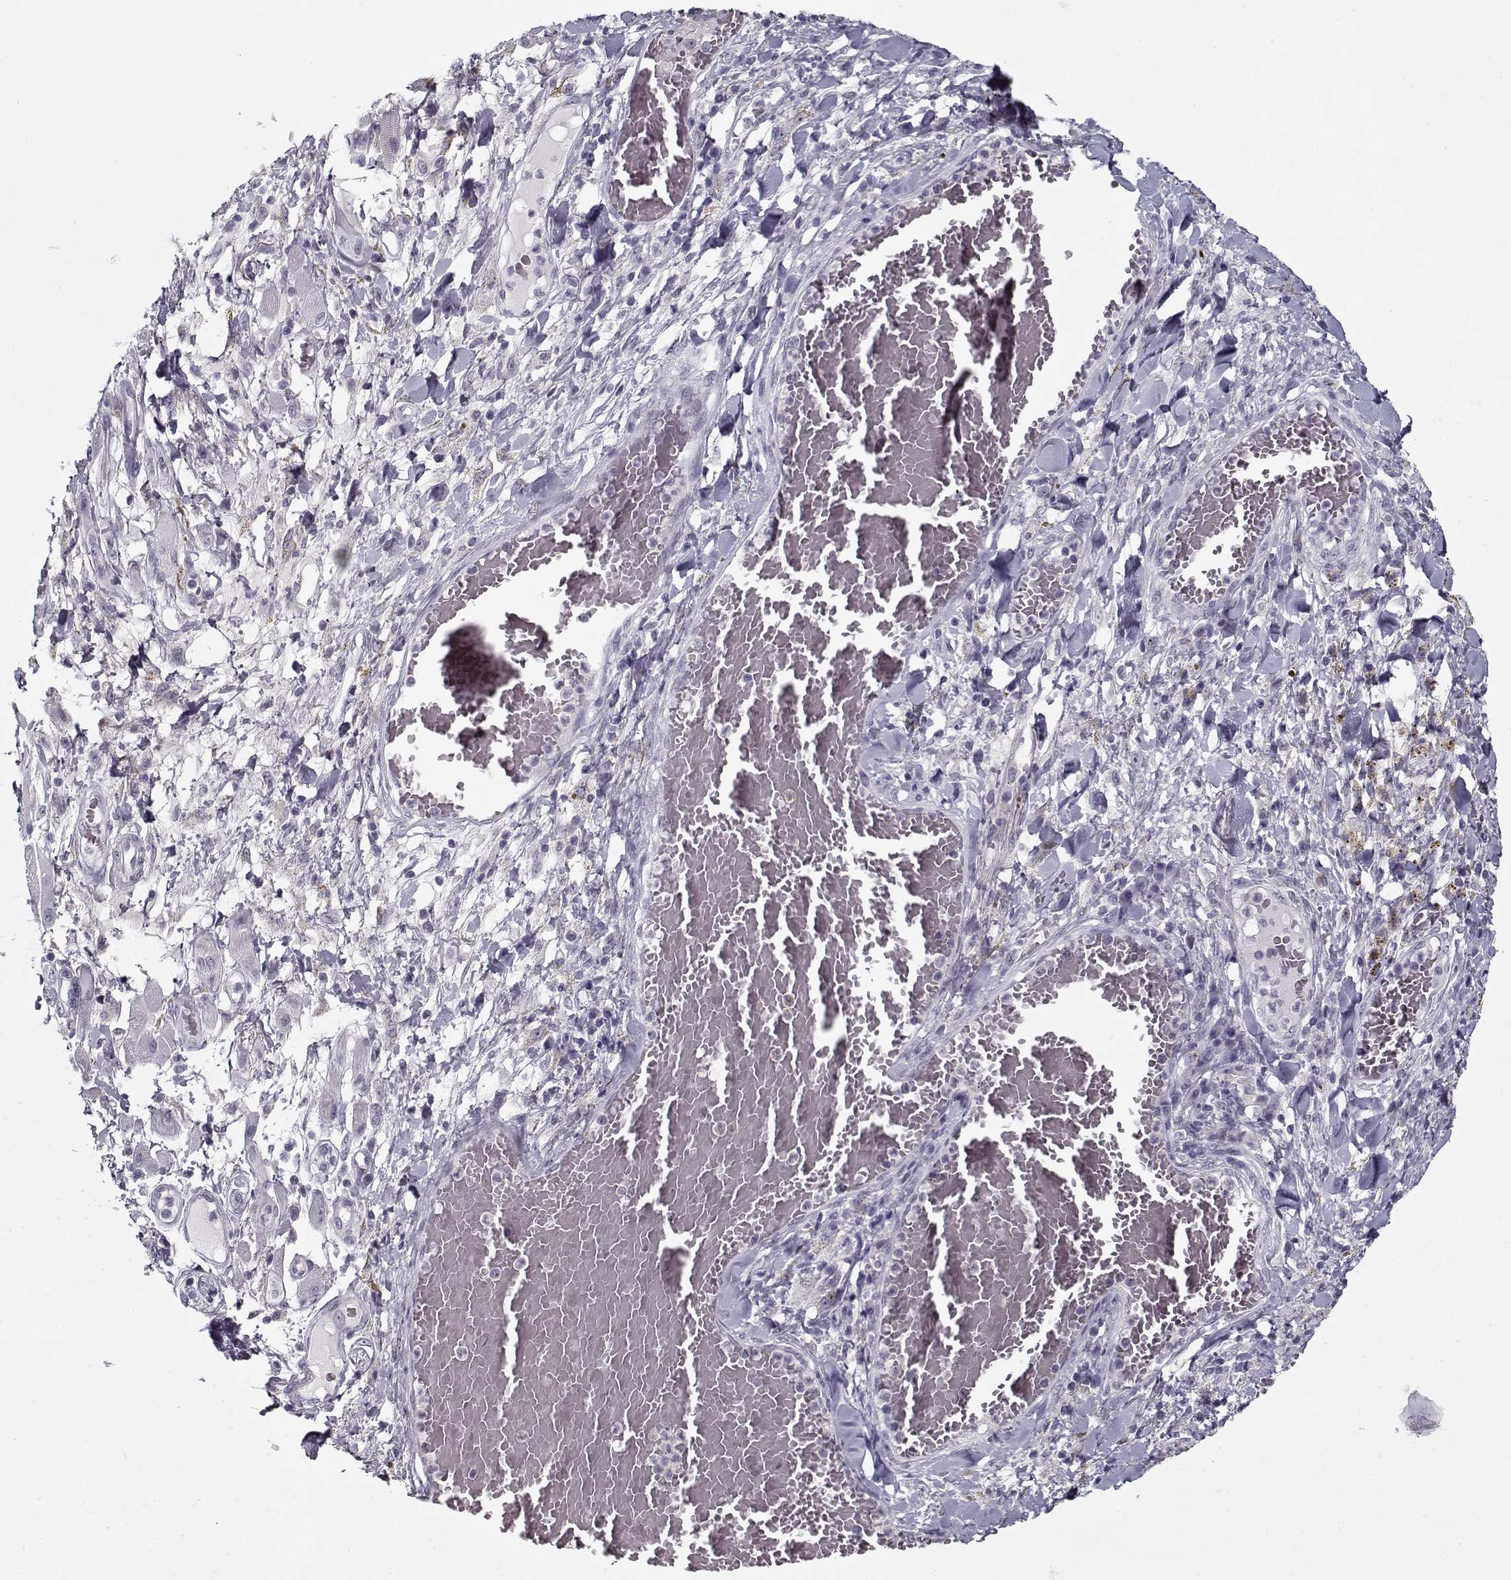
{"staining": {"intensity": "negative", "quantity": "none", "location": "none"}, "tissue": "melanoma", "cell_type": "Tumor cells", "image_type": "cancer", "snomed": [{"axis": "morphology", "description": "Malignant melanoma, NOS"}, {"axis": "topography", "description": "Skin"}], "caption": "Human malignant melanoma stained for a protein using IHC exhibits no staining in tumor cells.", "gene": "RNF32", "patient": {"sex": "female", "age": 91}}